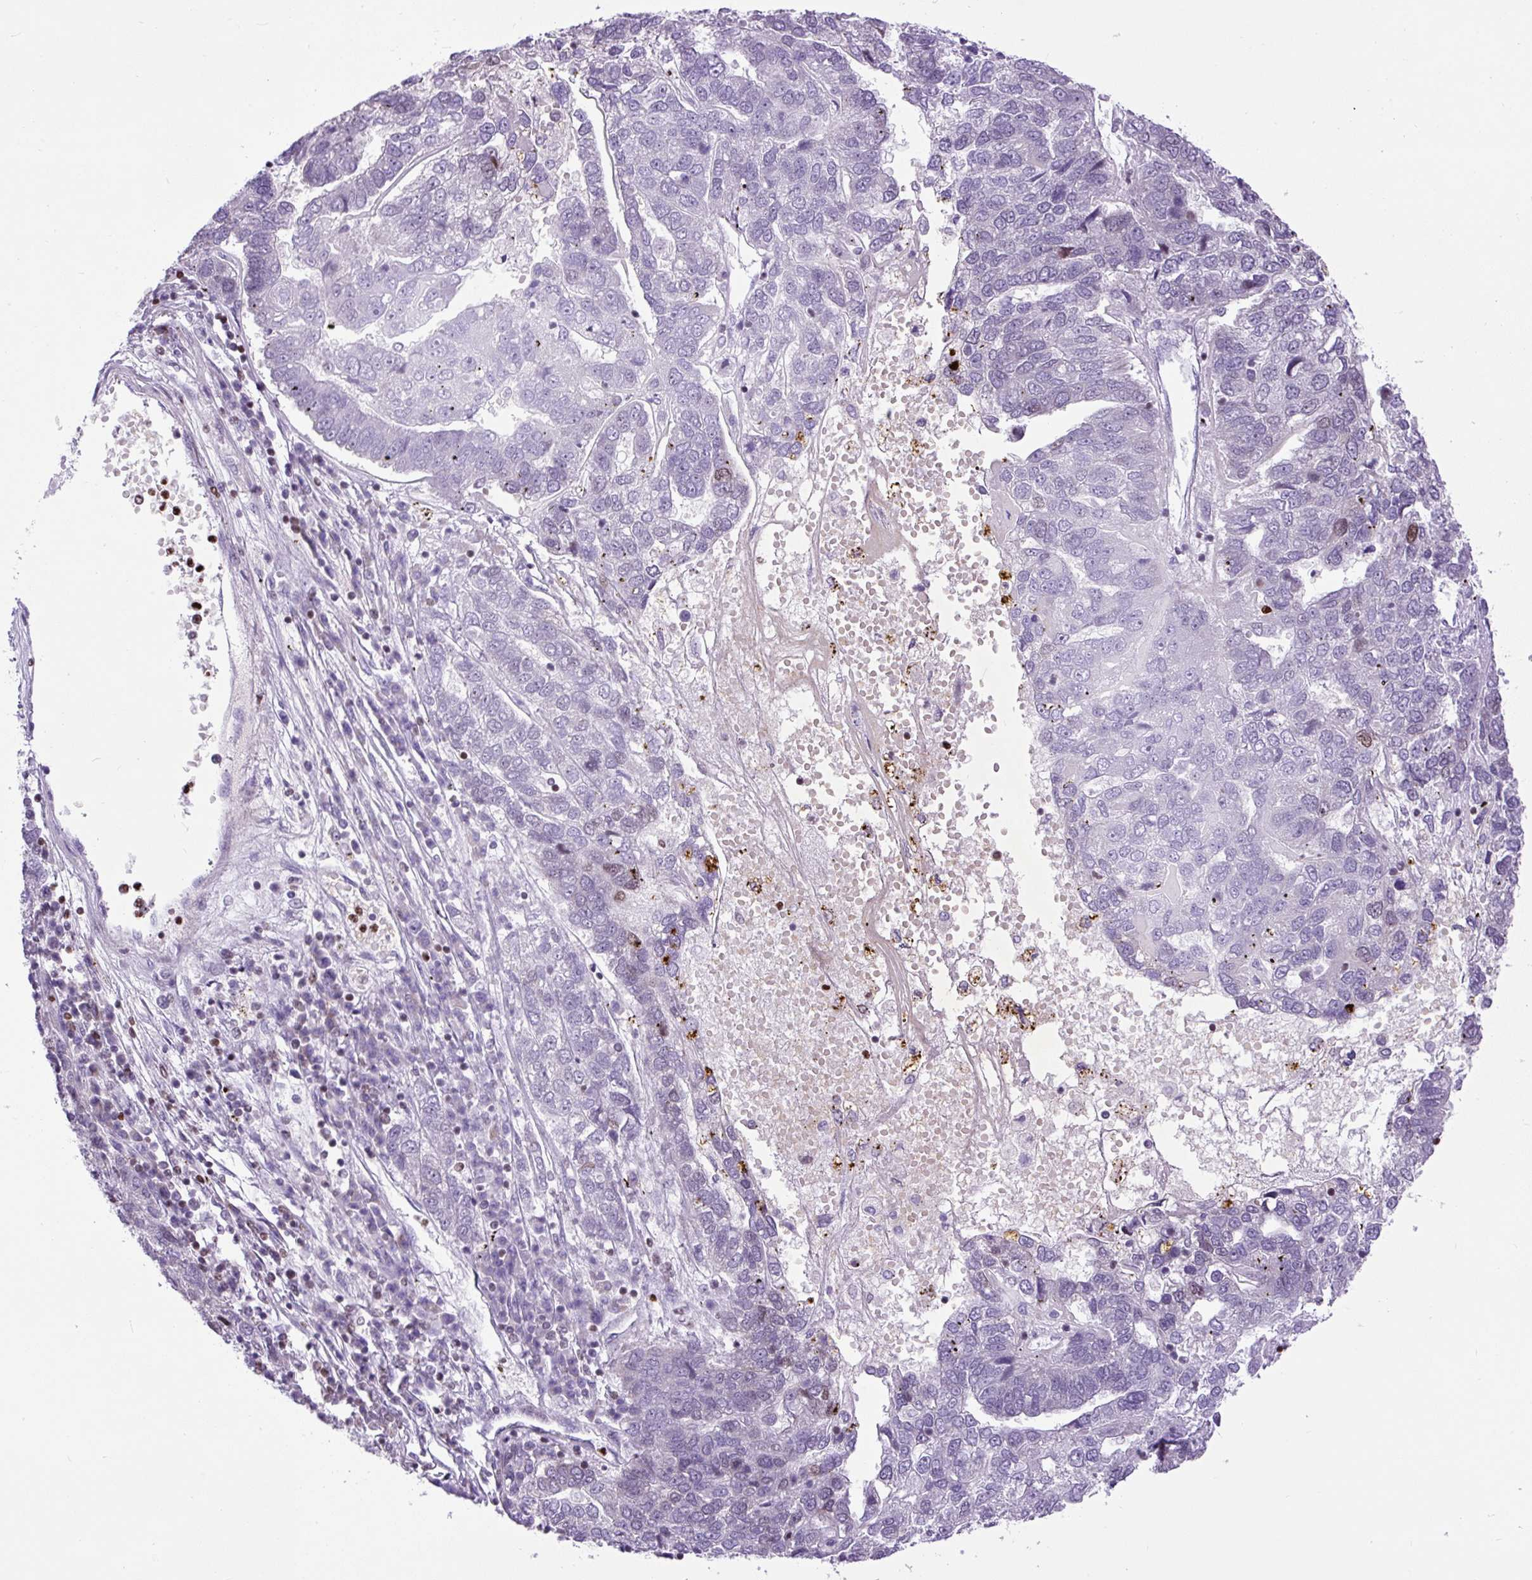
{"staining": {"intensity": "negative", "quantity": "none", "location": "none"}, "tissue": "pancreatic cancer", "cell_type": "Tumor cells", "image_type": "cancer", "snomed": [{"axis": "morphology", "description": "Adenocarcinoma, NOS"}, {"axis": "topography", "description": "Pancreas"}], "caption": "Immunohistochemical staining of adenocarcinoma (pancreatic) displays no significant expression in tumor cells.", "gene": "SPC24", "patient": {"sex": "female", "age": 61}}